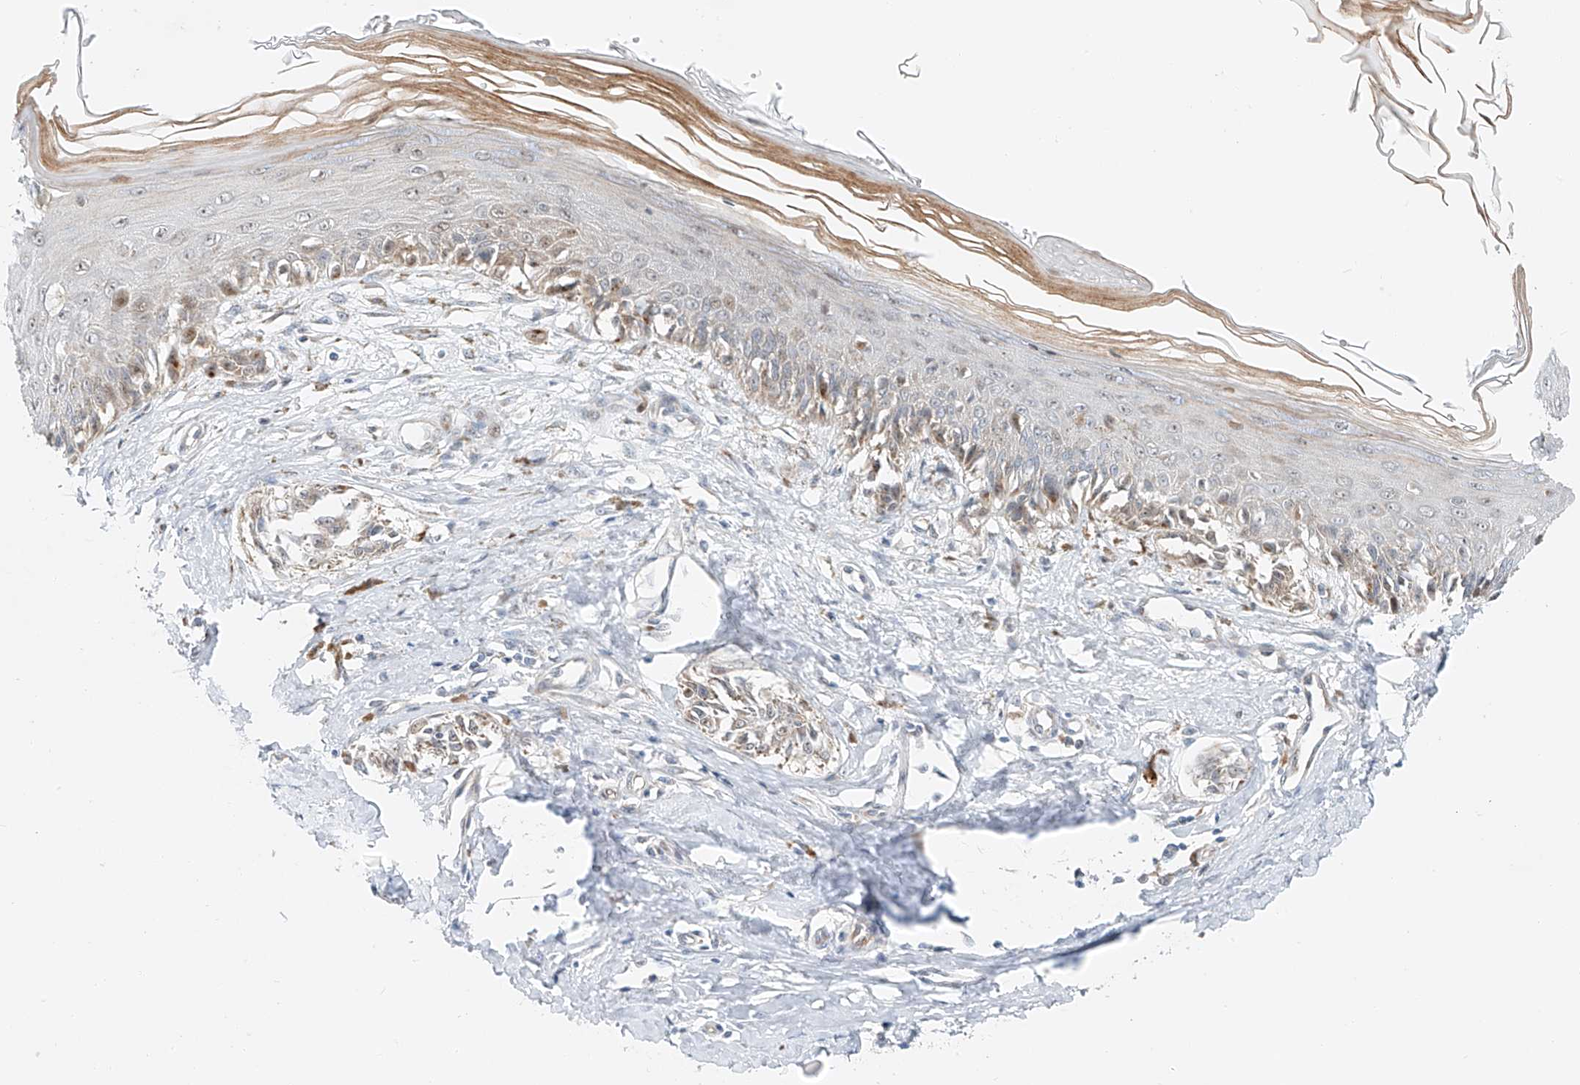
{"staining": {"intensity": "negative", "quantity": "none", "location": "none"}, "tissue": "melanoma", "cell_type": "Tumor cells", "image_type": "cancer", "snomed": [{"axis": "morphology", "description": "Malignant melanoma, NOS"}, {"axis": "topography", "description": "Skin"}], "caption": "Melanoma stained for a protein using immunohistochemistry (IHC) displays no positivity tumor cells.", "gene": "CLDND1", "patient": {"sex": "male", "age": 53}}